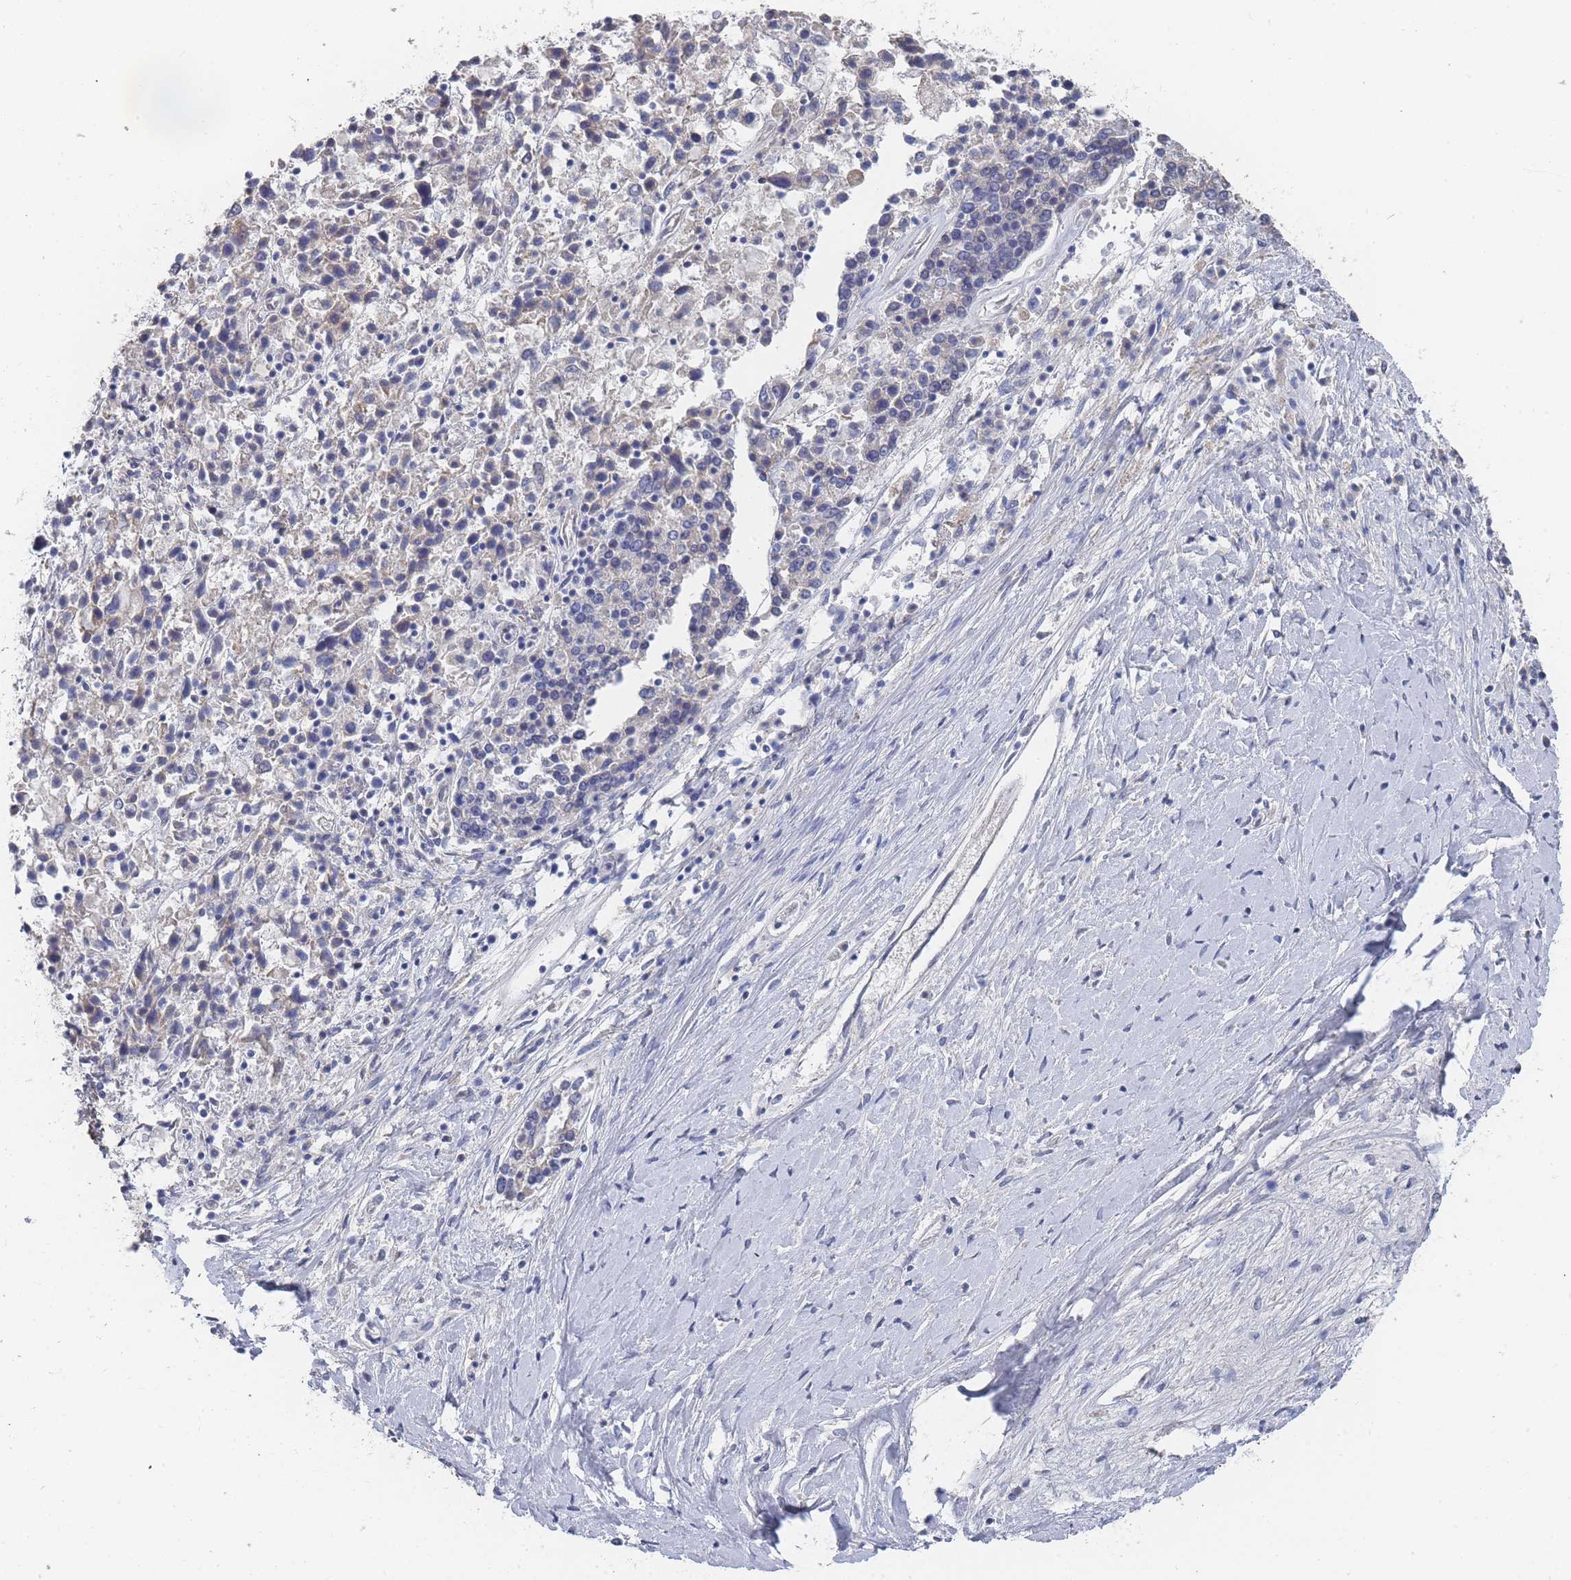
{"staining": {"intensity": "negative", "quantity": "none", "location": "none"}, "tissue": "ovarian cancer", "cell_type": "Tumor cells", "image_type": "cancer", "snomed": [{"axis": "morphology", "description": "Carcinoma, endometroid"}, {"axis": "topography", "description": "Ovary"}], "caption": "Human ovarian endometroid carcinoma stained for a protein using IHC reveals no expression in tumor cells.", "gene": "ACAD11", "patient": {"sex": "female", "age": 62}}